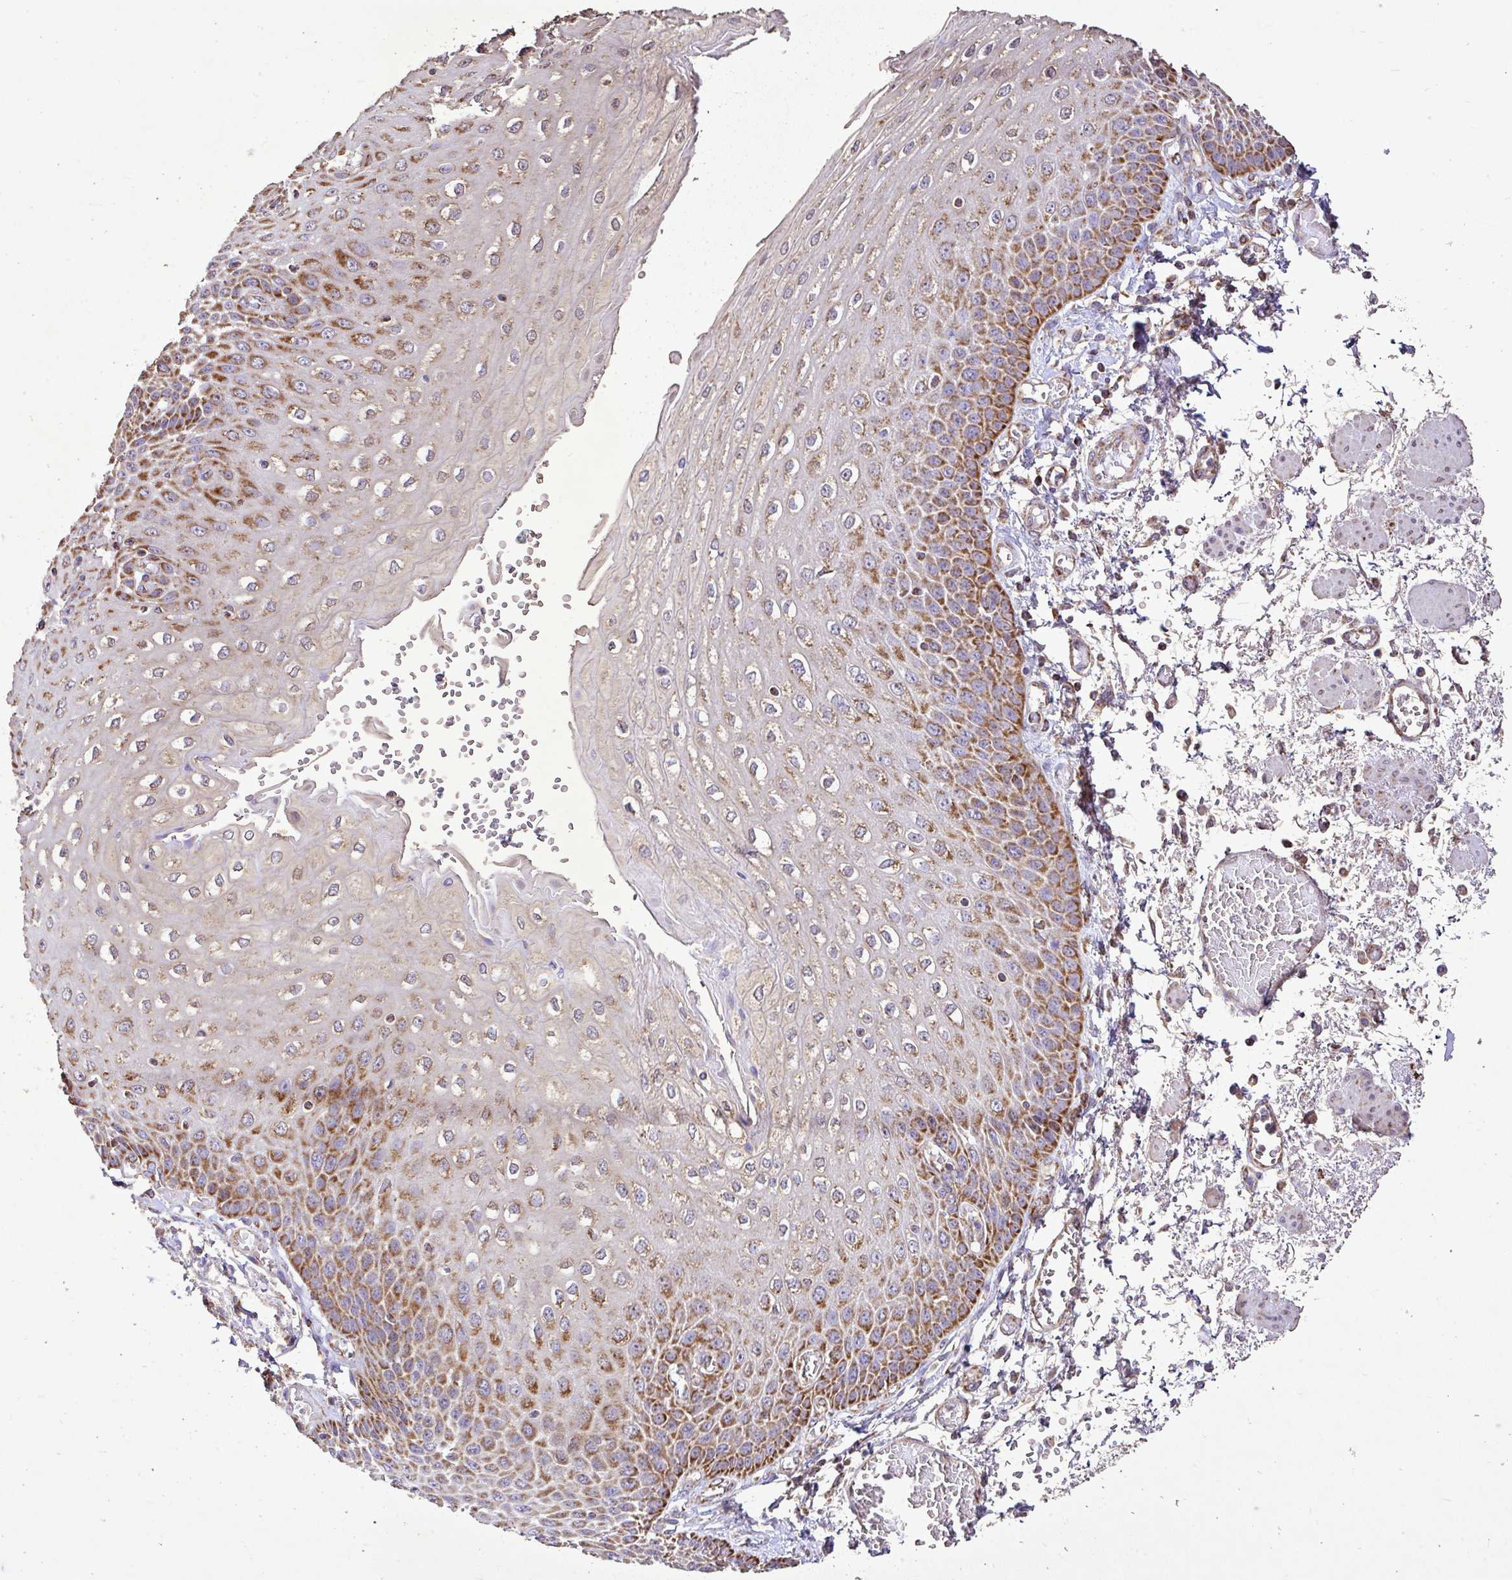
{"staining": {"intensity": "strong", "quantity": "25%-75%", "location": "cytoplasmic/membranous"}, "tissue": "esophagus", "cell_type": "Squamous epithelial cells", "image_type": "normal", "snomed": [{"axis": "morphology", "description": "Normal tissue, NOS"}, {"axis": "morphology", "description": "Adenocarcinoma, NOS"}, {"axis": "topography", "description": "Esophagus"}], "caption": "Esophagus stained for a protein (brown) reveals strong cytoplasmic/membranous positive staining in about 25%-75% of squamous epithelial cells.", "gene": "AGK", "patient": {"sex": "male", "age": 81}}